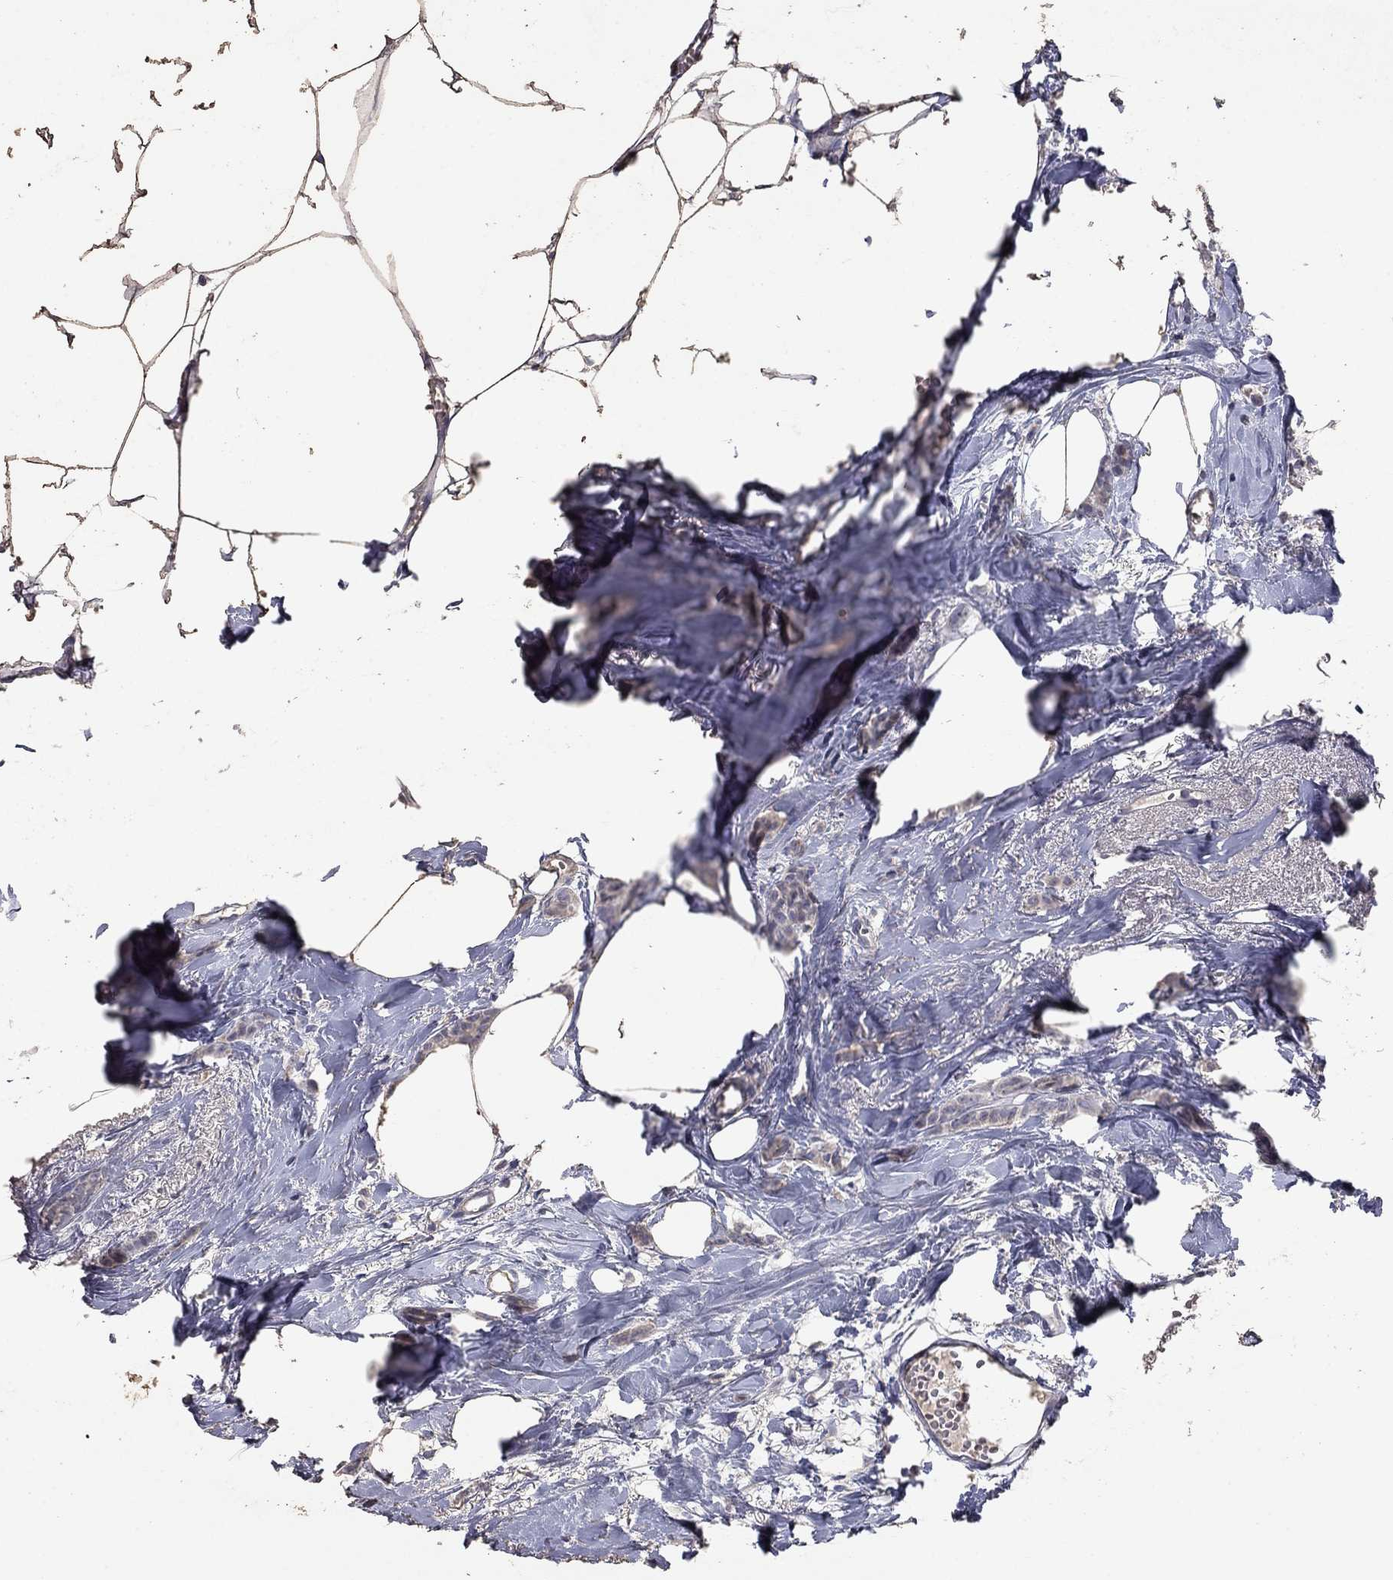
{"staining": {"intensity": "negative", "quantity": "none", "location": "none"}, "tissue": "breast cancer", "cell_type": "Tumor cells", "image_type": "cancer", "snomed": [{"axis": "morphology", "description": "Duct carcinoma"}, {"axis": "topography", "description": "Breast"}], "caption": "Tumor cells show no significant expression in intraductal carcinoma (breast). (Stains: DAB (3,3'-diaminobenzidine) immunohistochemistry with hematoxylin counter stain, Microscopy: brightfield microscopy at high magnification).", "gene": "PTGDS", "patient": {"sex": "female", "age": 85}}